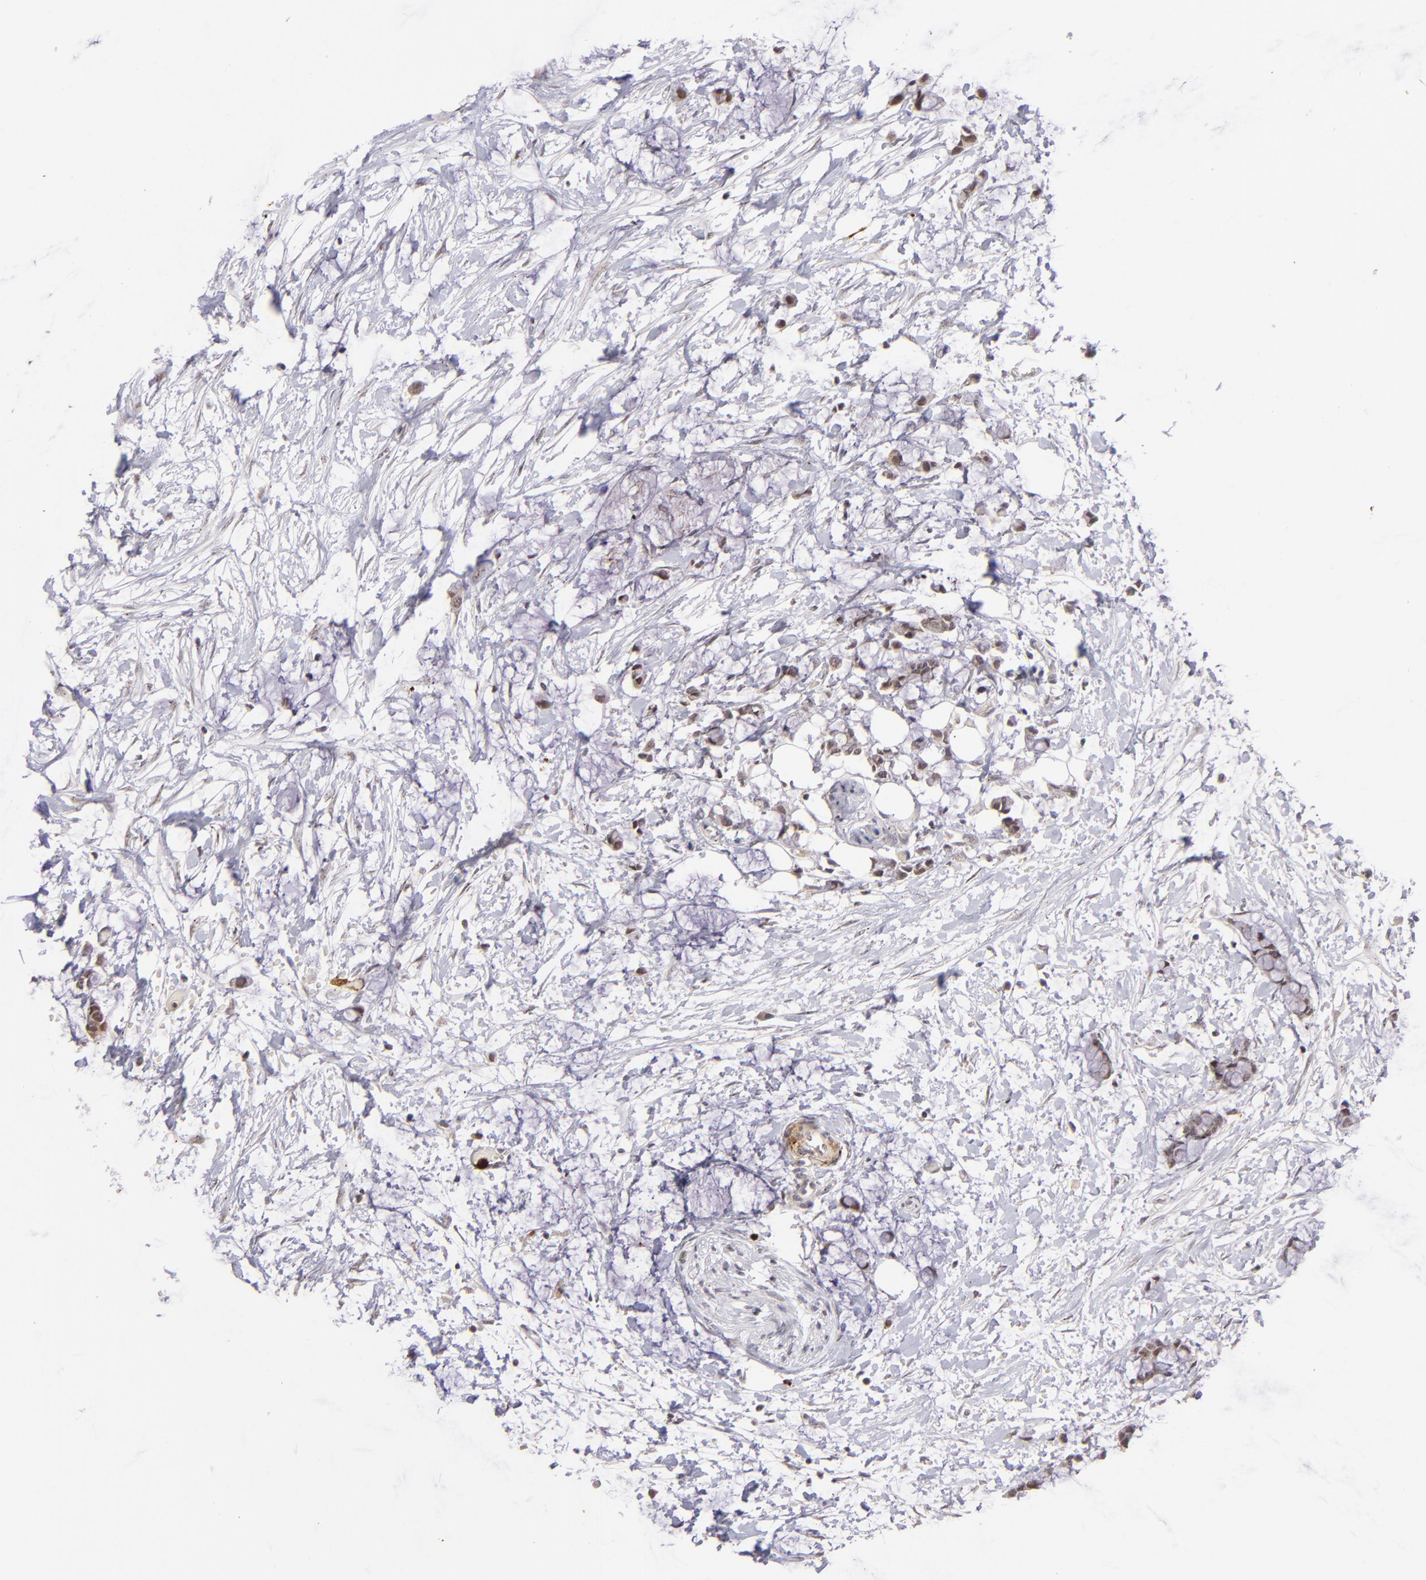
{"staining": {"intensity": "weak", "quantity": "<25%", "location": "nuclear"}, "tissue": "colorectal cancer", "cell_type": "Tumor cells", "image_type": "cancer", "snomed": [{"axis": "morphology", "description": "Normal tissue, NOS"}, {"axis": "morphology", "description": "Adenocarcinoma, NOS"}, {"axis": "topography", "description": "Colon"}, {"axis": "topography", "description": "Peripheral nerve tissue"}], "caption": "Protein analysis of colorectal cancer (adenocarcinoma) displays no significant expression in tumor cells.", "gene": "RXRG", "patient": {"sex": "male", "age": 14}}